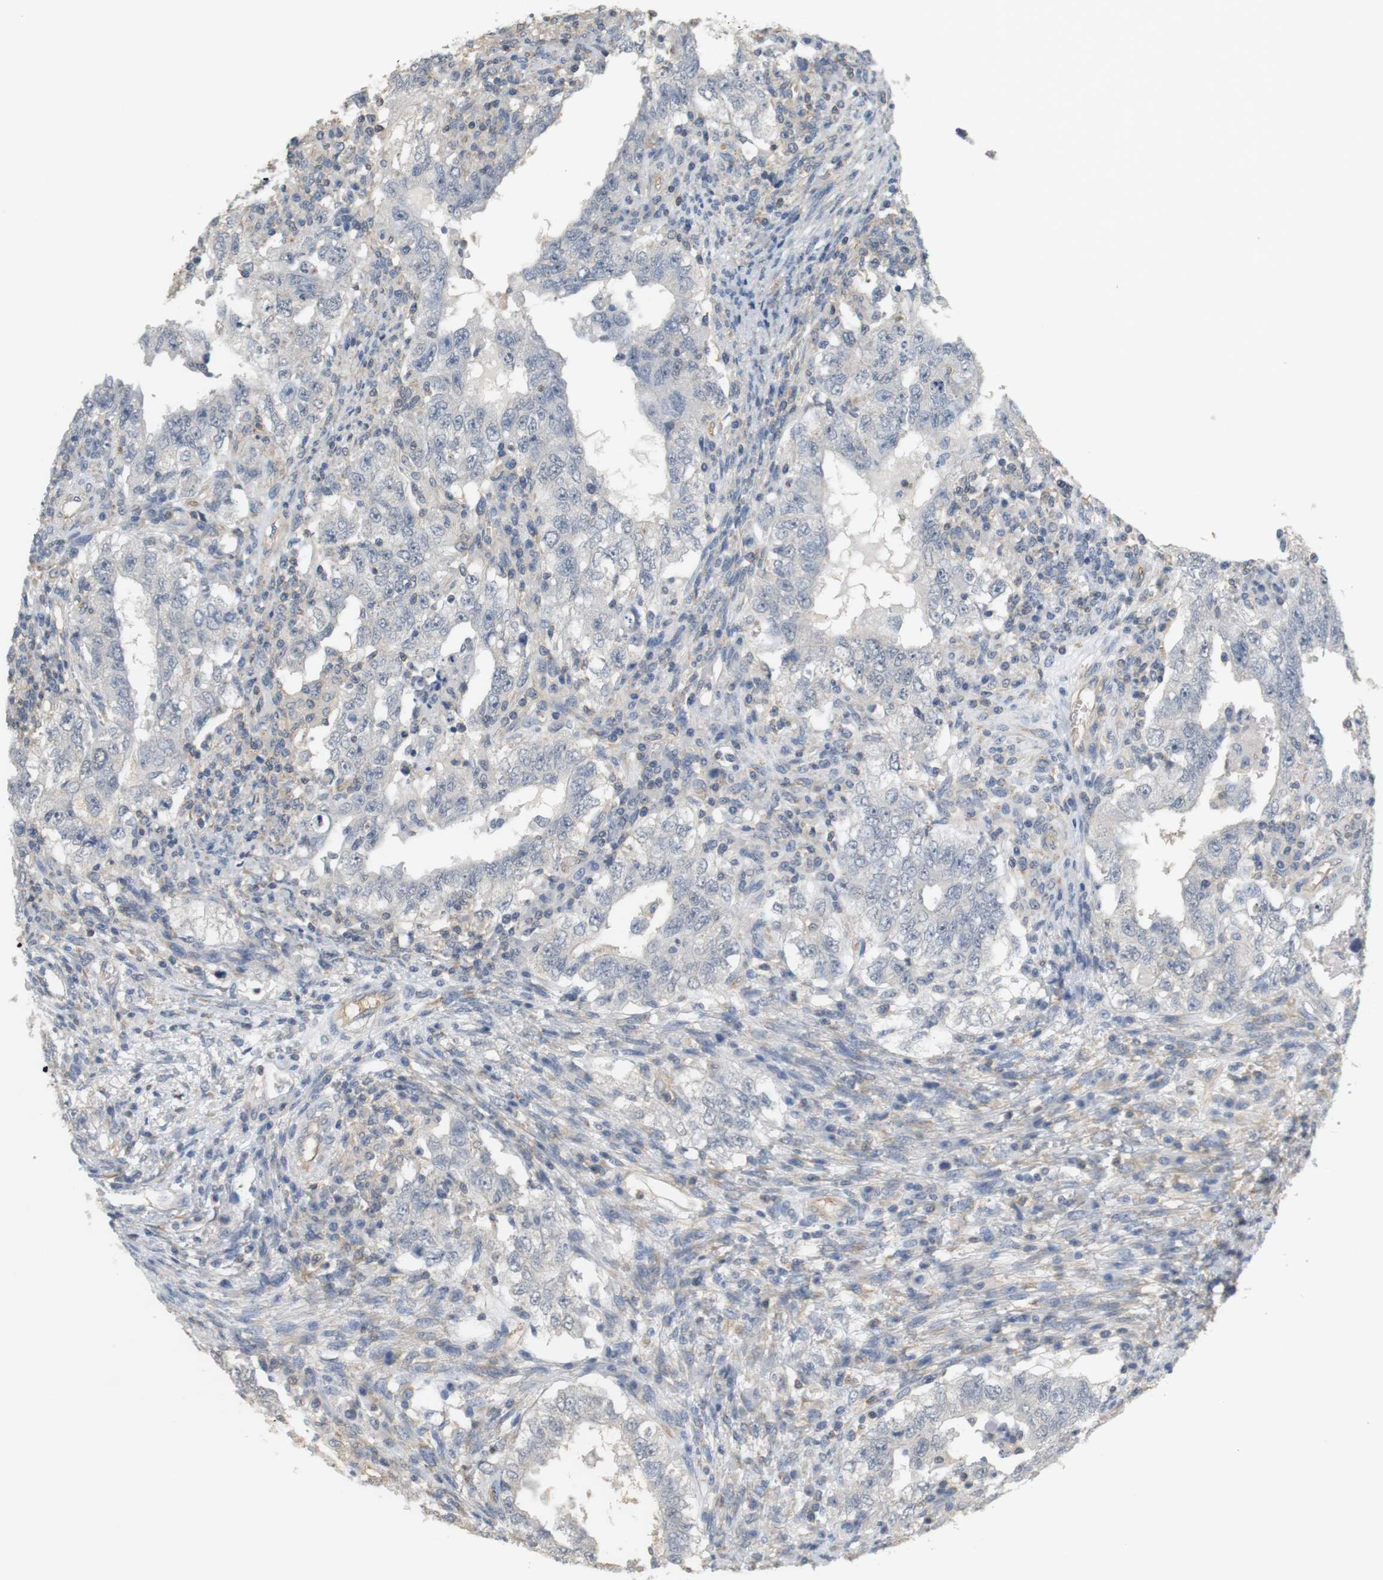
{"staining": {"intensity": "negative", "quantity": "none", "location": "none"}, "tissue": "testis cancer", "cell_type": "Tumor cells", "image_type": "cancer", "snomed": [{"axis": "morphology", "description": "Carcinoma, Embryonal, NOS"}, {"axis": "topography", "description": "Testis"}], "caption": "This photomicrograph is of testis cancer (embryonal carcinoma) stained with immunohistochemistry (IHC) to label a protein in brown with the nuclei are counter-stained blue. There is no positivity in tumor cells.", "gene": "OSR1", "patient": {"sex": "male", "age": 26}}